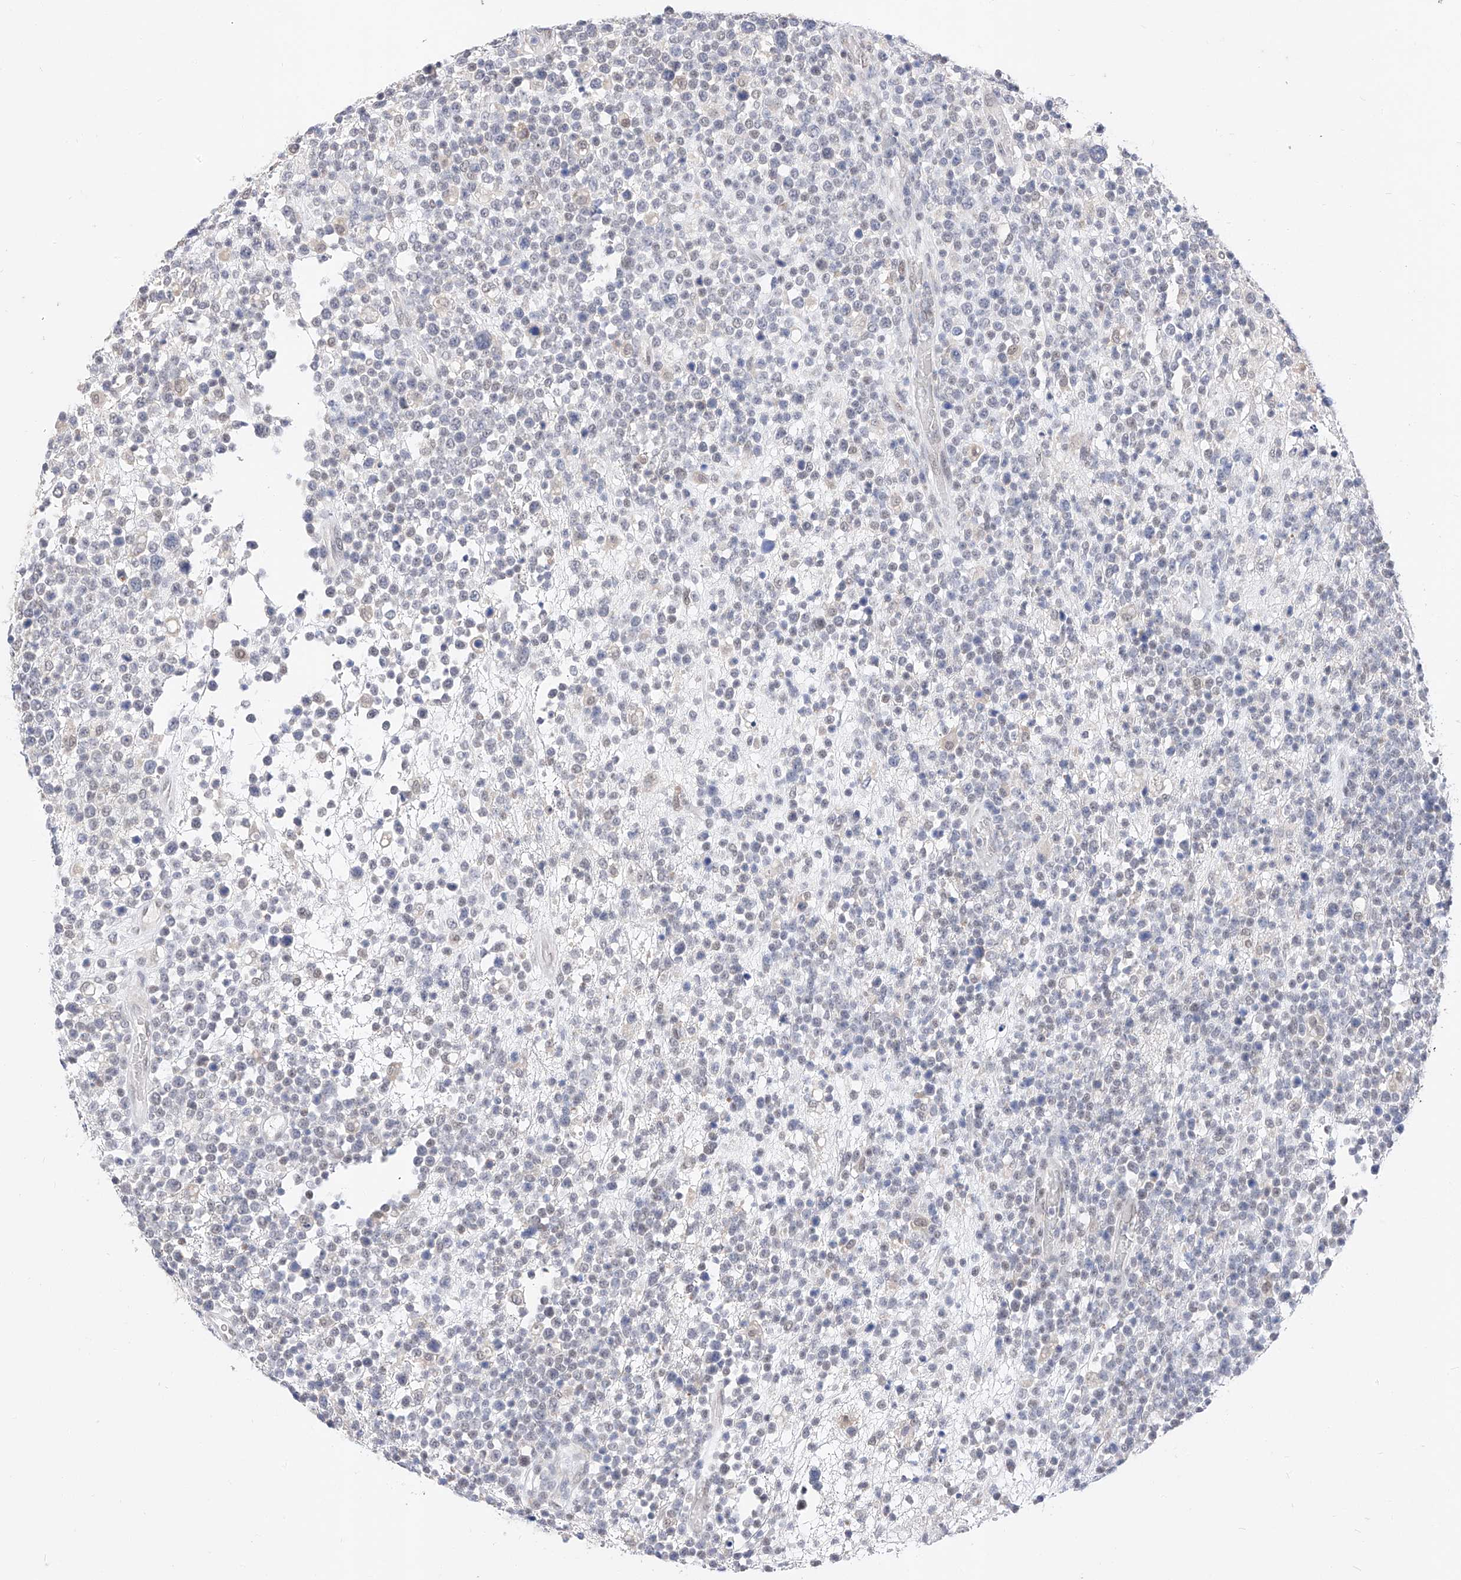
{"staining": {"intensity": "negative", "quantity": "none", "location": "none"}, "tissue": "lymphoma", "cell_type": "Tumor cells", "image_type": "cancer", "snomed": [{"axis": "morphology", "description": "Malignant lymphoma, non-Hodgkin's type, High grade"}, {"axis": "topography", "description": "Colon"}], "caption": "There is no significant expression in tumor cells of malignant lymphoma, non-Hodgkin's type (high-grade). (Stains: DAB immunohistochemistry with hematoxylin counter stain, Microscopy: brightfield microscopy at high magnification).", "gene": "KCNJ1", "patient": {"sex": "female", "age": 53}}